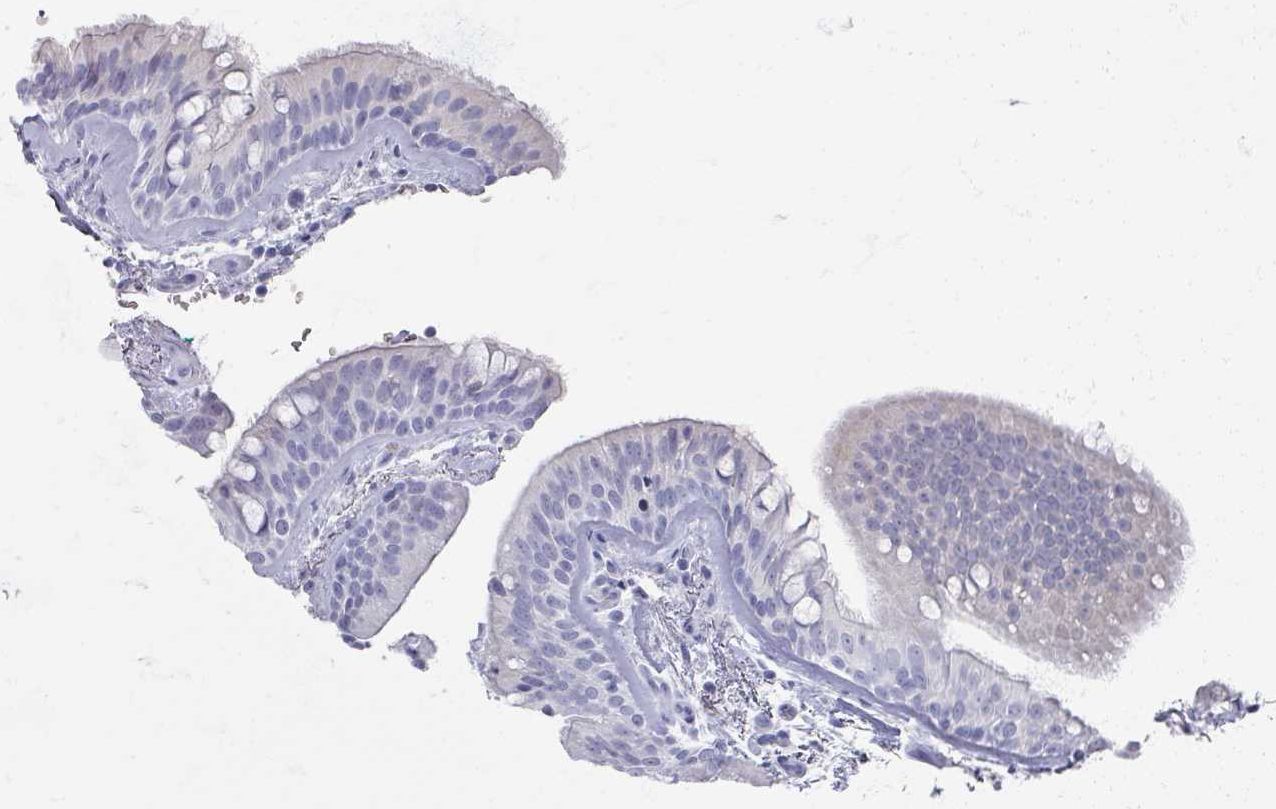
{"staining": {"intensity": "negative", "quantity": "none", "location": "none"}, "tissue": "soft tissue", "cell_type": "Chondrocytes", "image_type": "normal", "snomed": [{"axis": "morphology", "description": "Normal tissue, NOS"}, {"axis": "topography", "description": "Cartilage tissue"}, {"axis": "topography", "description": "Bronchus"}], "caption": "Protein analysis of unremarkable soft tissue demonstrates no significant expression in chondrocytes.", "gene": "OMG", "patient": {"sex": "female", "age": 72}}